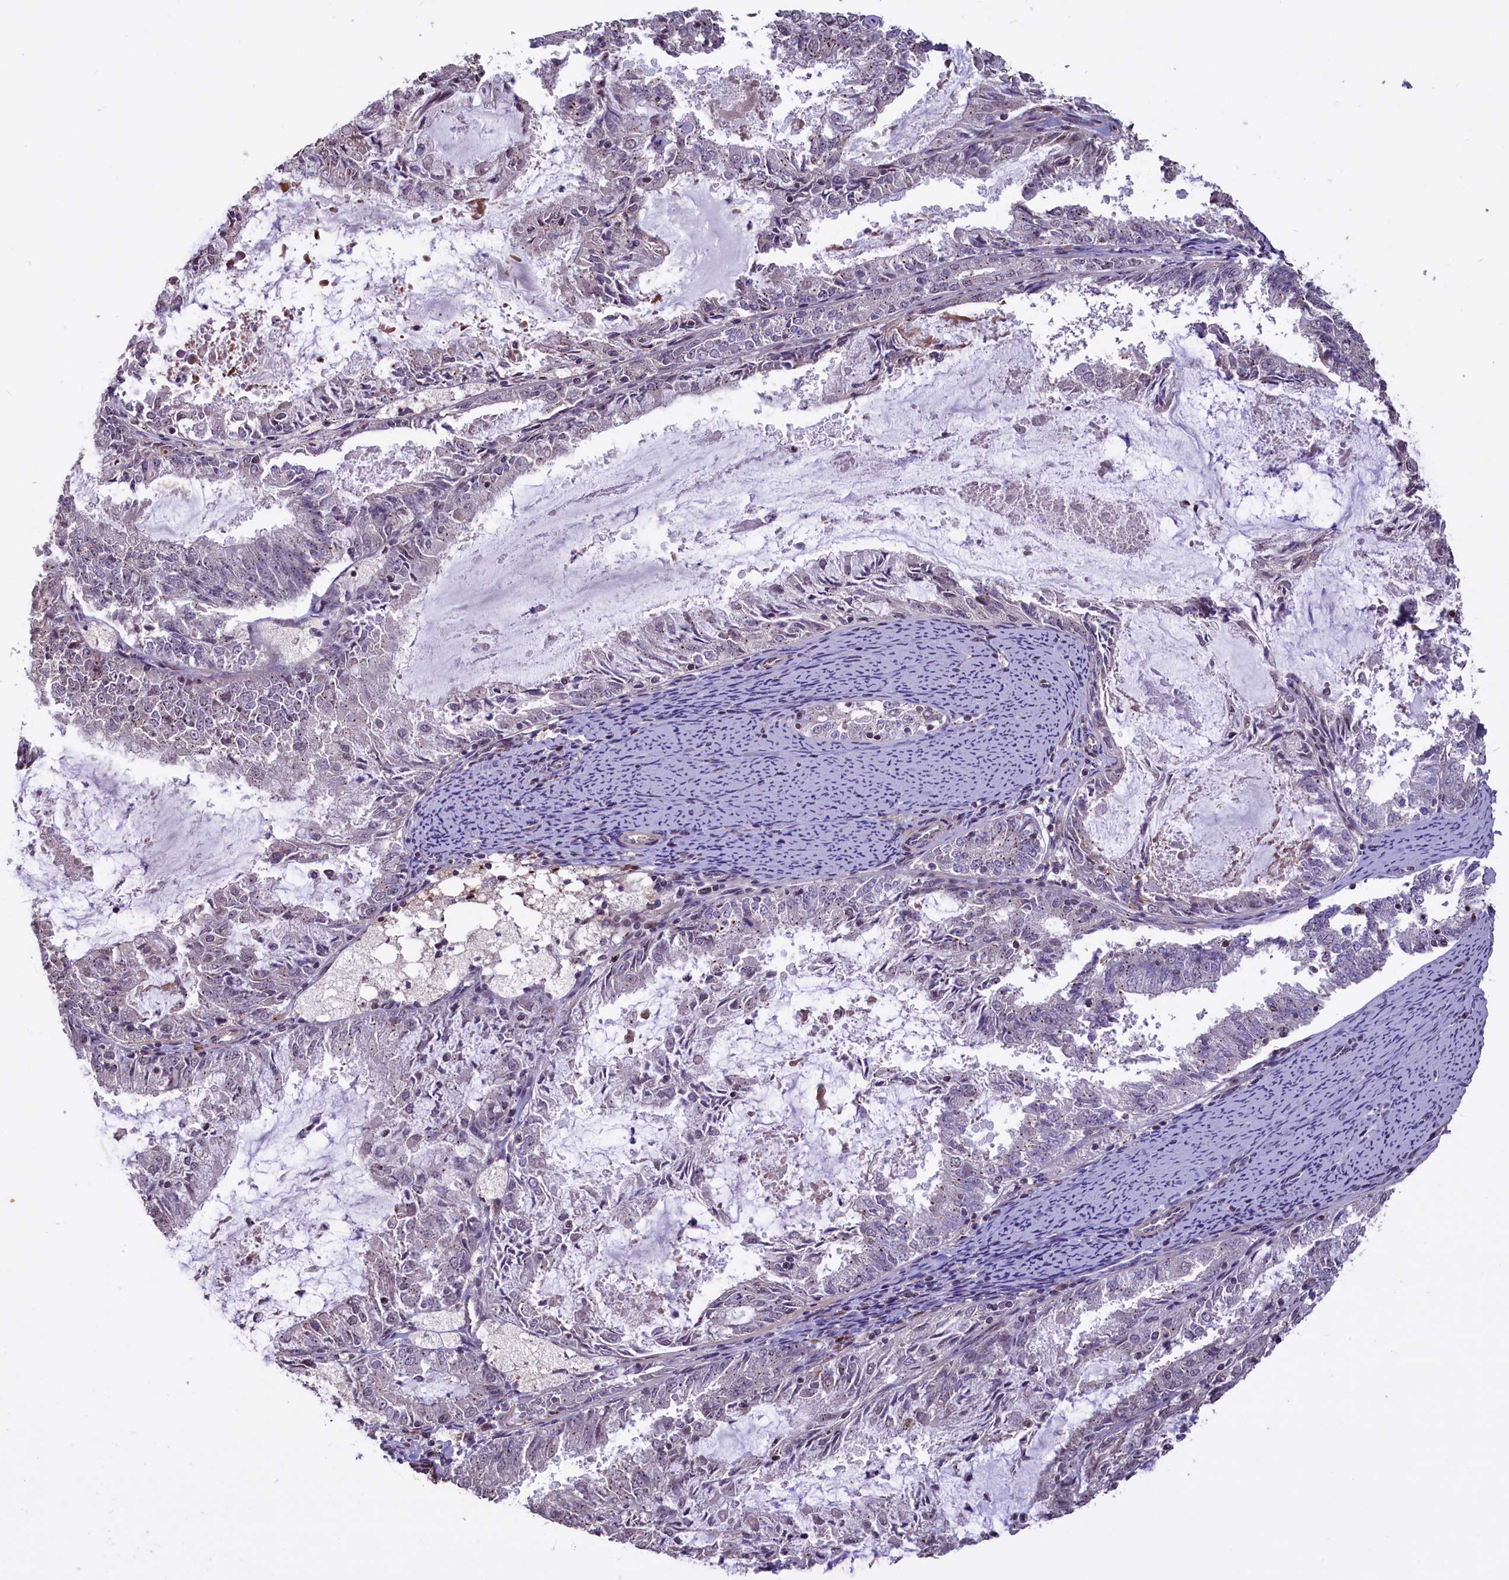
{"staining": {"intensity": "negative", "quantity": "none", "location": "none"}, "tissue": "endometrial cancer", "cell_type": "Tumor cells", "image_type": "cancer", "snomed": [{"axis": "morphology", "description": "Adenocarcinoma, NOS"}, {"axis": "topography", "description": "Endometrium"}], "caption": "Endometrial adenocarcinoma stained for a protein using immunohistochemistry (IHC) displays no expression tumor cells.", "gene": "SHFL", "patient": {"sex": "female", "age": 57}}